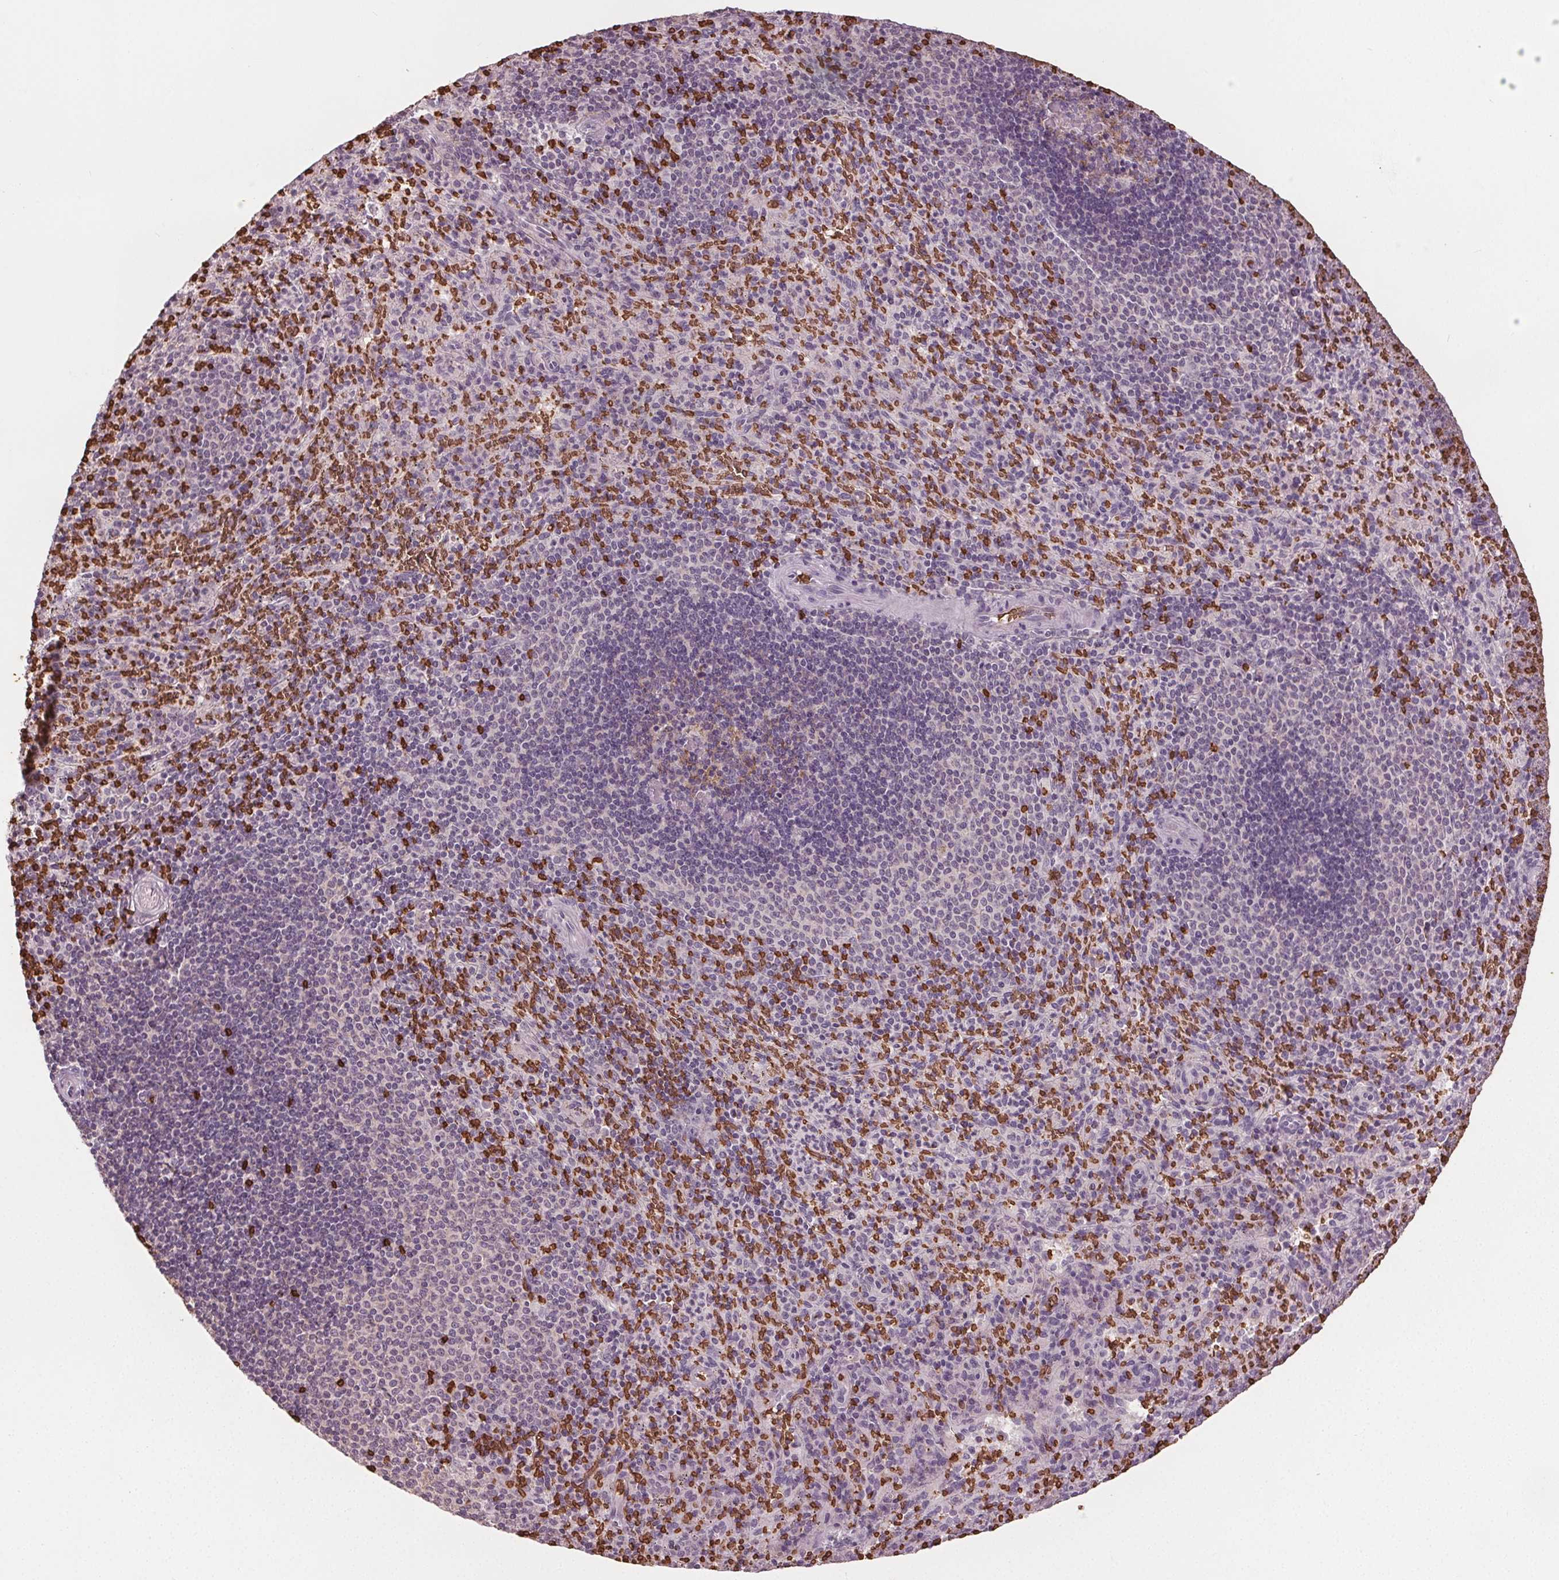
{"staining": {"intensity": "negative", "quantity": "none", "location": "none"}, "tissue": "spleen", "cell_type": "Cells in red pulp", "image_type": "normal", "snomed": [{"axis": "morphology", "description": "Normal tissue, NOS"}, {"axis": "topography", "description": "Spleen"}], "caption": "High power microscopy image of an immunohistochemistry (IHC) photomicrograph of unremarkable spleen, revealing no significant expression in cells in red pulp. (DAB (3,3'-diaminobenzidine) IHC visualized using brightfield microscopy, high magnification).", "gene": "SLC4A1", "patient": {"sex": "male", "age": 57}}